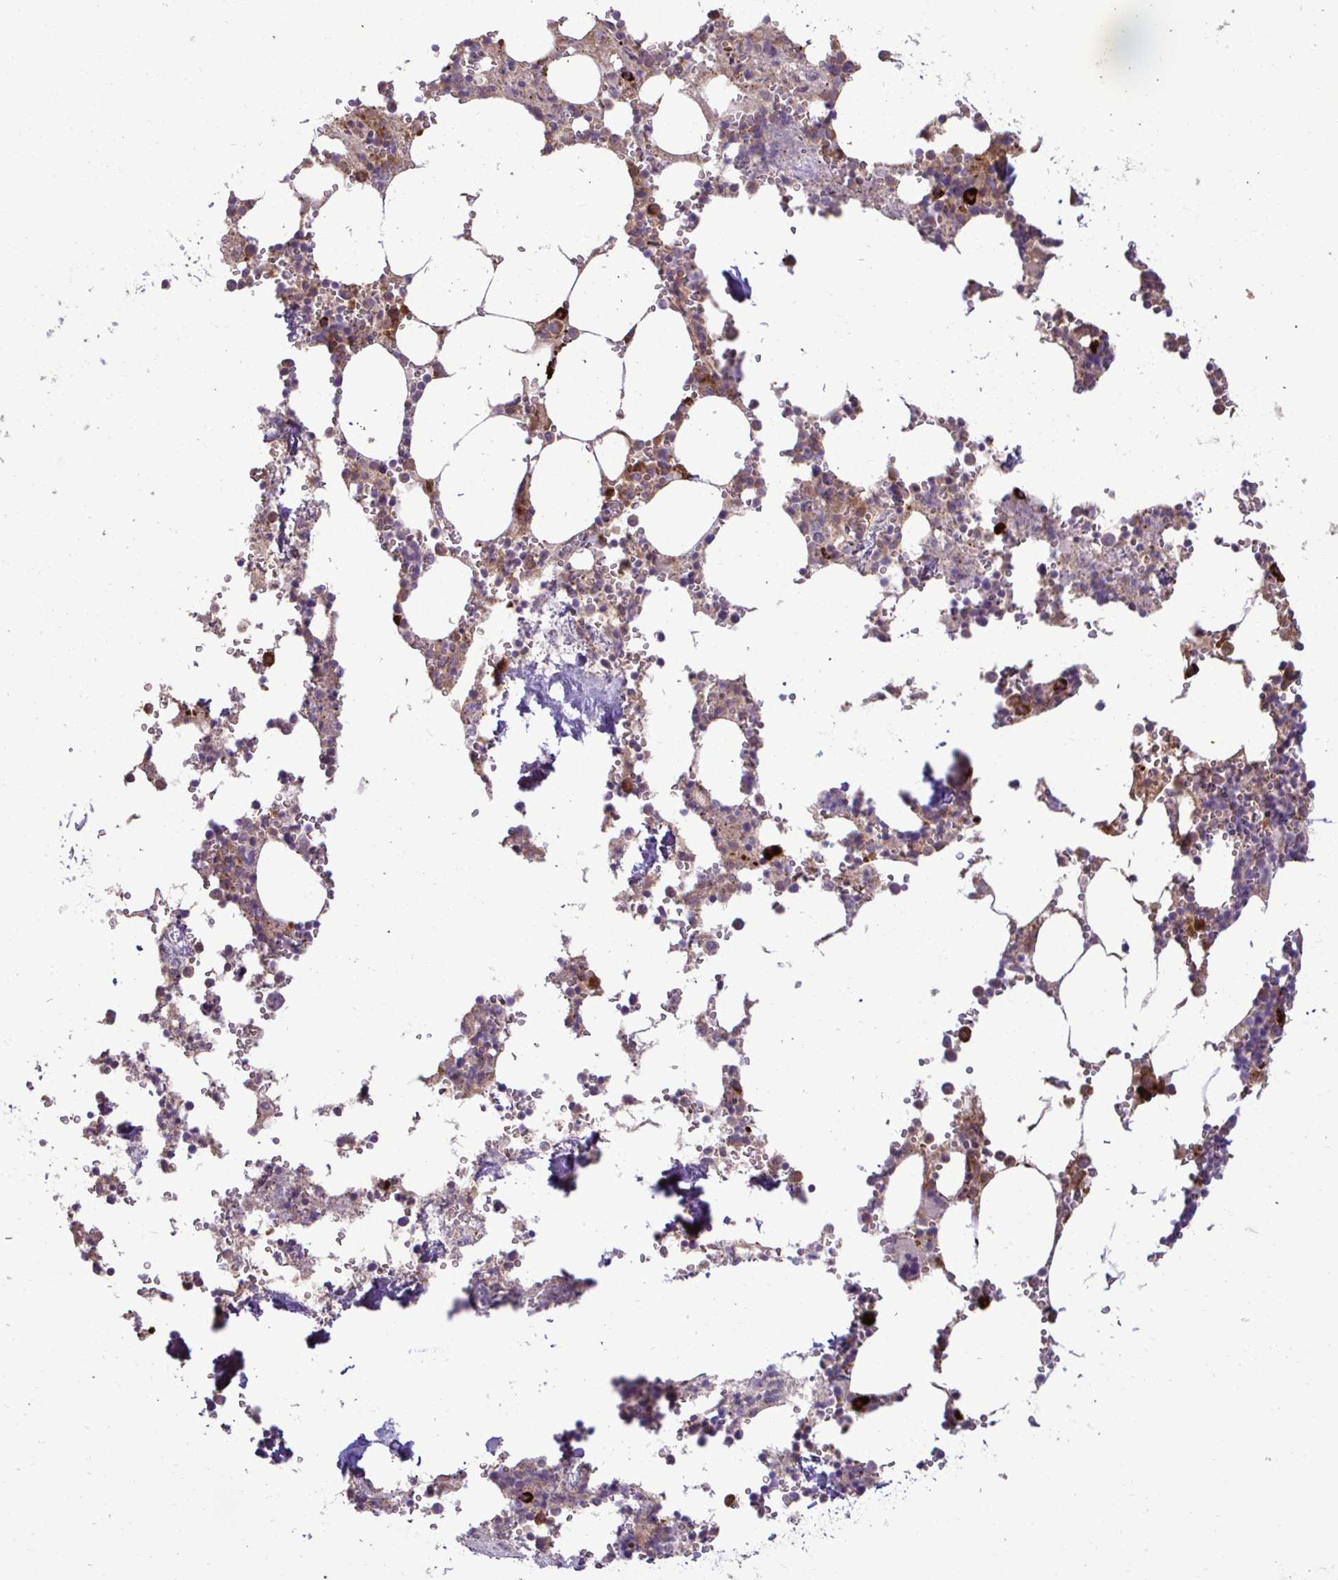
{"staining": {"intensity": "strong", "quantity": "<25%", "location": "cytoplasmic/membranous"}, "tissue": "bone marrow", "cell_type": "Hematopoietic cells", "image_type": "normal", "snomed": [{"axis": "morphology", "description": "Normal tissue, NOS"}, {"axis": "topography", "description": "Bone marrow"}], "caption": "Protein staining displays strong cytoplasmic/membranous expression in approximately <25% of hematopoietic cells in benign bone marrow. (brown staining indicates protein expression, while blue staining denotes nuclei).", "gene": "LIMS1", "patient": {"sex": "male", "age": 54}}